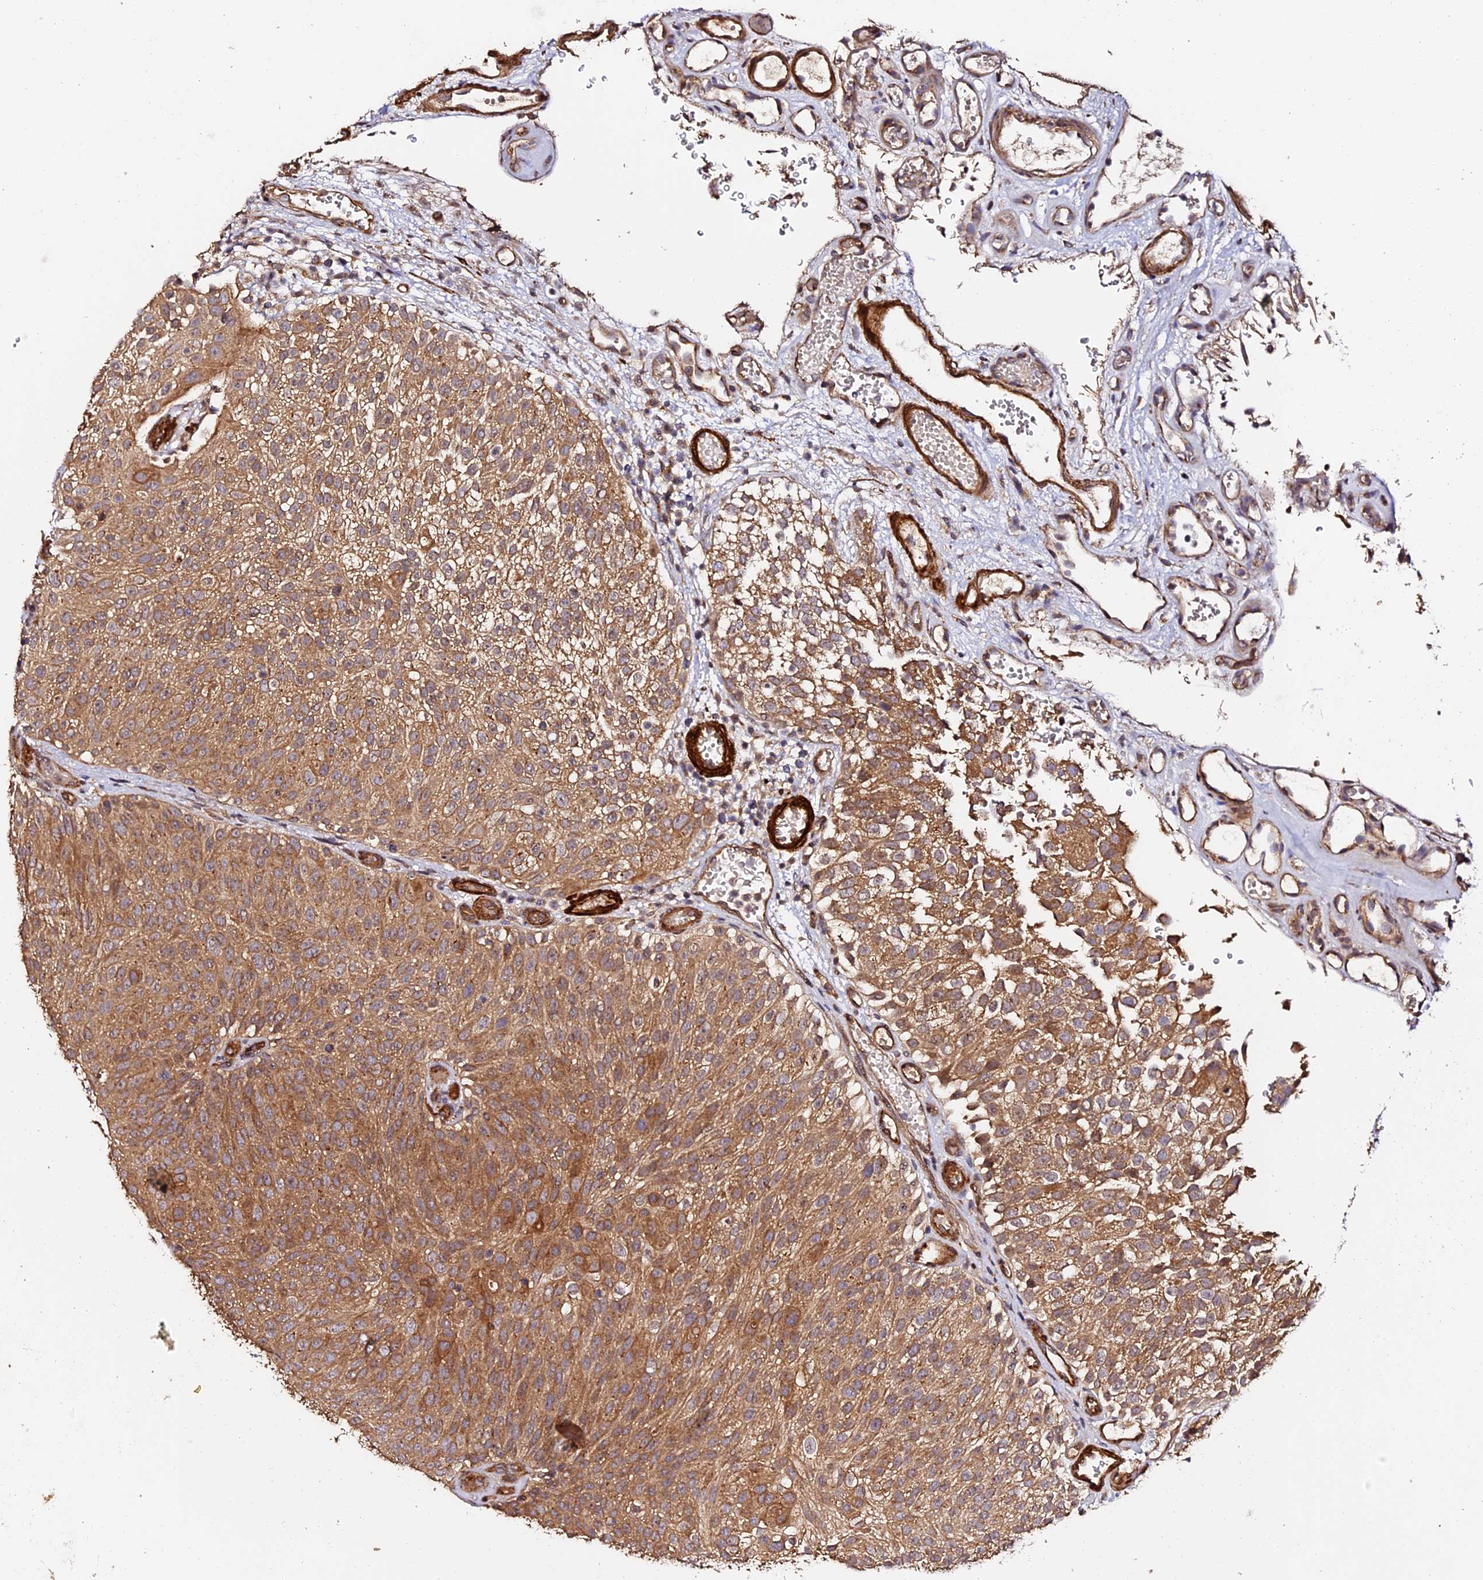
{"staining": {"intensity": "moderate", "quantity": ">75%", "location": "cytoplasmic/membranous"}, "tissue": "urothelial cancer", "cell_type": "Tumor cells", "image_type": "cancer", "snomed": [{"axis": "morphology", "description": "Urothelial carcinoma, Low grade"}, {"axis": "topography", "description": "Urinary bladder"}], "caption": "Brown immunohistochemical staining in human low-grade urothelial carcinoma shows moderate cytoplasmic/membranous staining in about >75% of tumor cells.", "gene": "TDO2", "patient": {"sex": "male", "age": 78}}